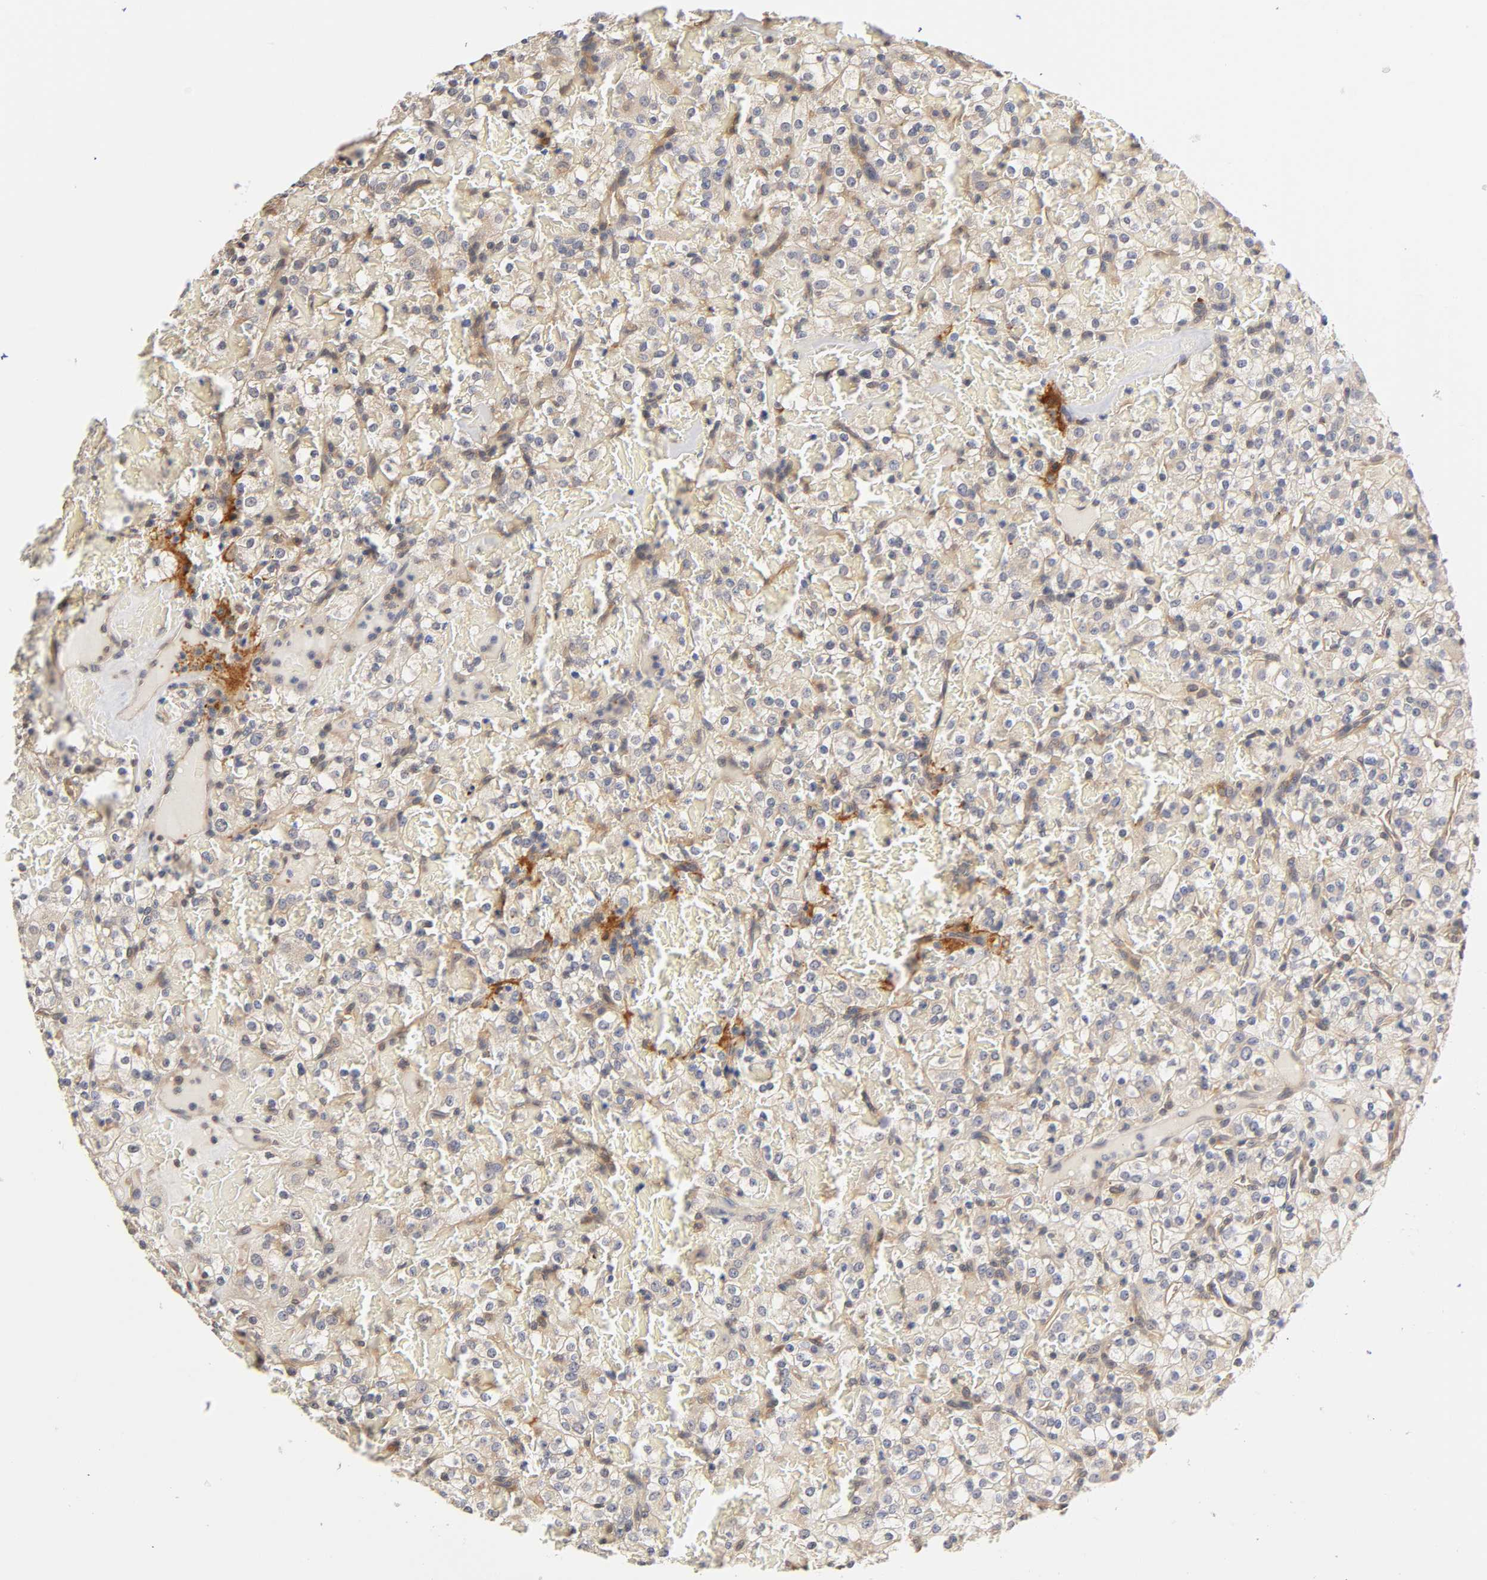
{"staining": {"intensity": "negative", "quantity": "none", "location": "none"}, "tissue": "renal cancer", "cell_type": "Tumor cells", "image_type": "cancer", "snomed": [{"axis": "morphology", "description": "Normal tissue, NOS"}, {"axis": "morphology", "description": "Adenocarcinoma, NOS"}, {"axis": "topography", "description": "Kidney"}], "caption": "A photomicrograph of renal cancer stained for a protein demonstrates no brown staining in tumor cells. (DAB immunohistochemistry (IHC), high magnification).", "gene": "PDE5A", "patient": {"sex": "female", "age": 72}}